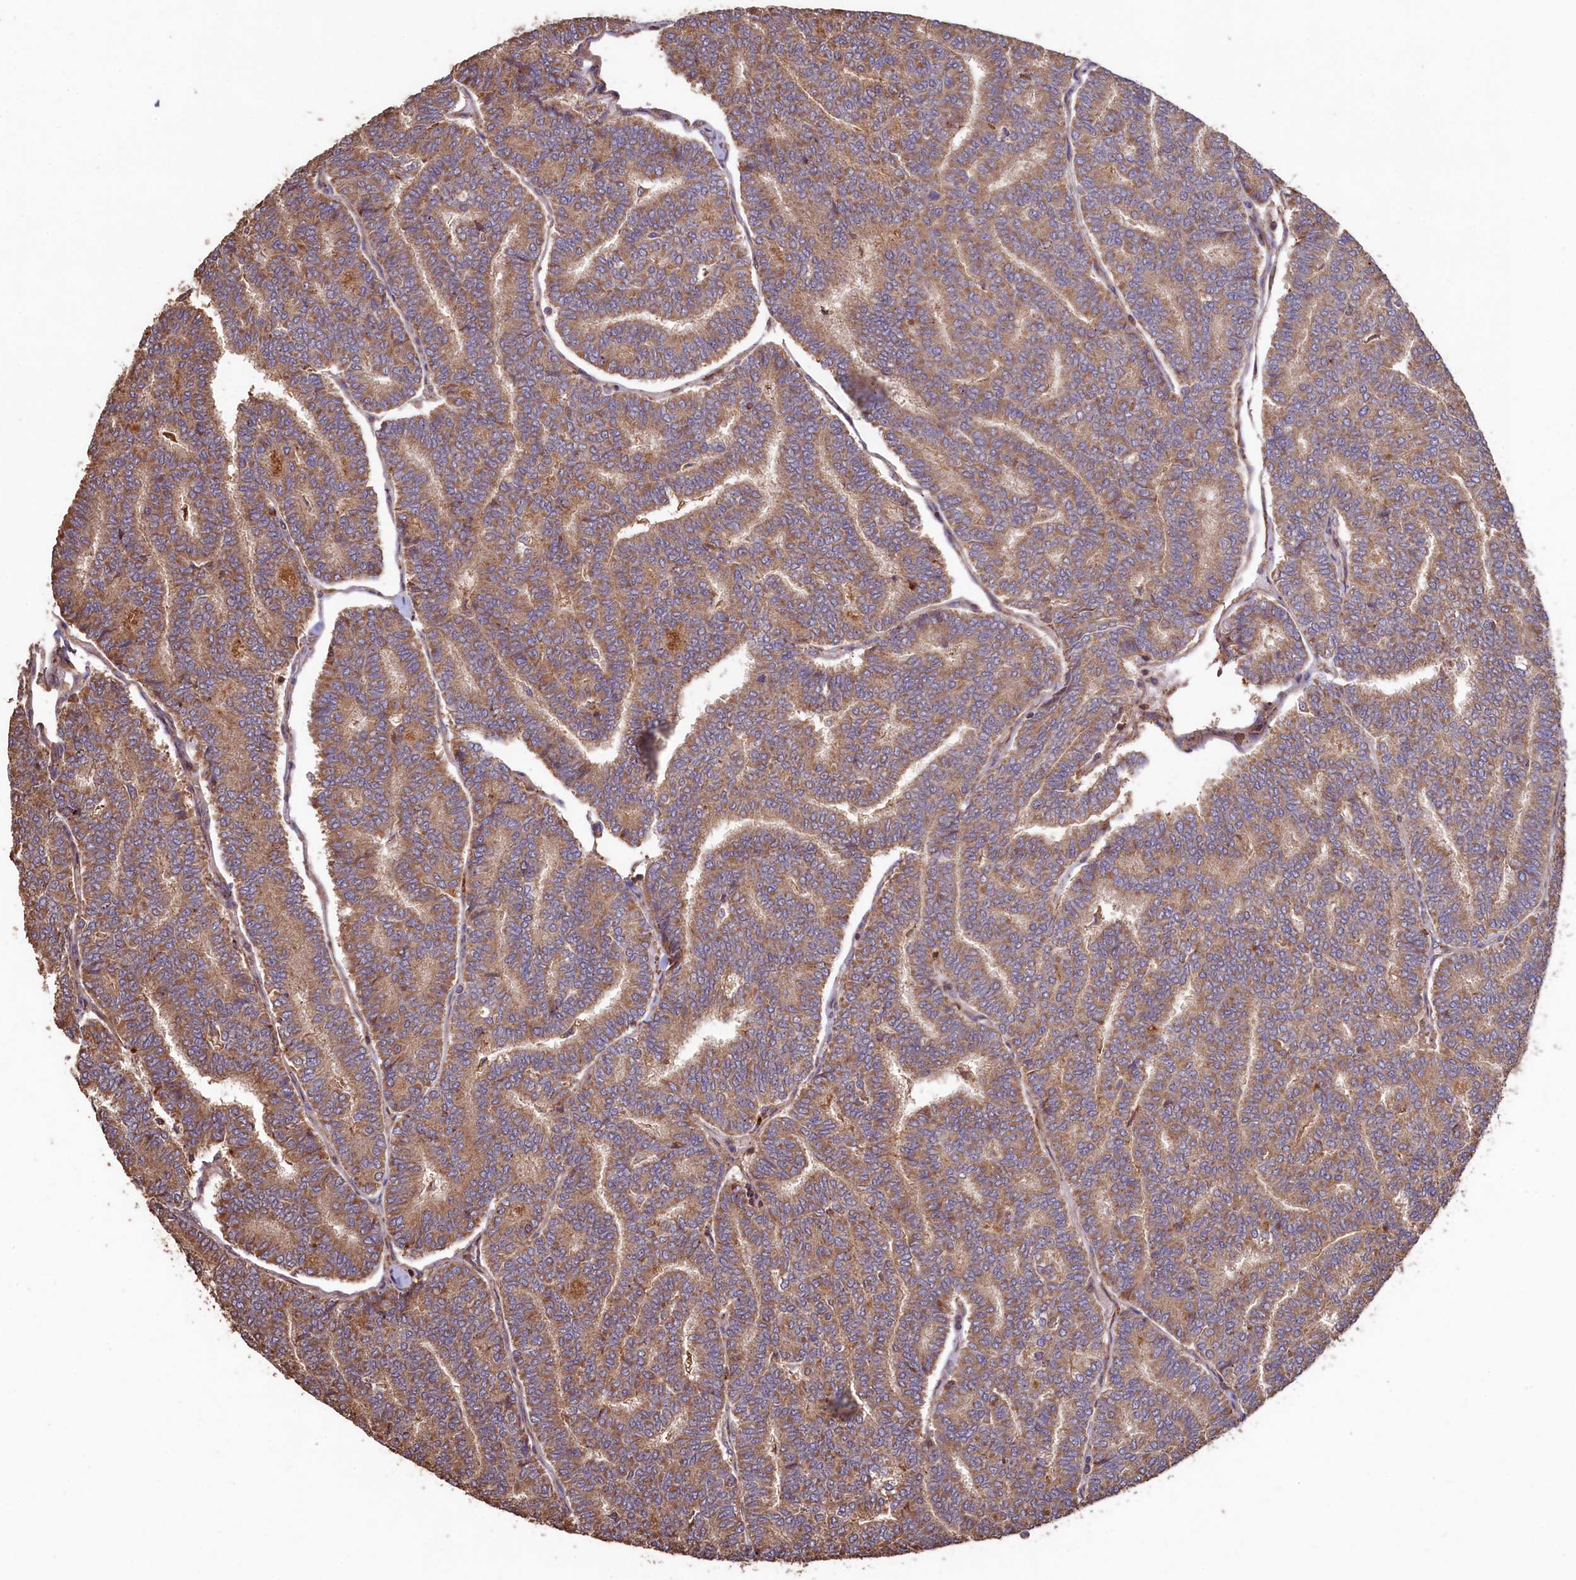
{"staining": {"intensity": "moderate", "quantity": ">75%", "location": "cytoplasmic/membranous"}, "tissue": "thyroid cancer", "cell_type": "Tumor cells", "image_type": "cancer", "snomed": [{"axis": "morphology", "description": "Papillary adenocarcinoma, NOS"}, {"axis": "topography", "description": "Thyroid gland"}], "caption": "Thyroid cancer stained with a brown dye shows moderate cytoplasmic/membranous positive staining in about >75% of tumor cells.", "gene": "TMEM98", "patient": {"sex": "female", "age": 35}}